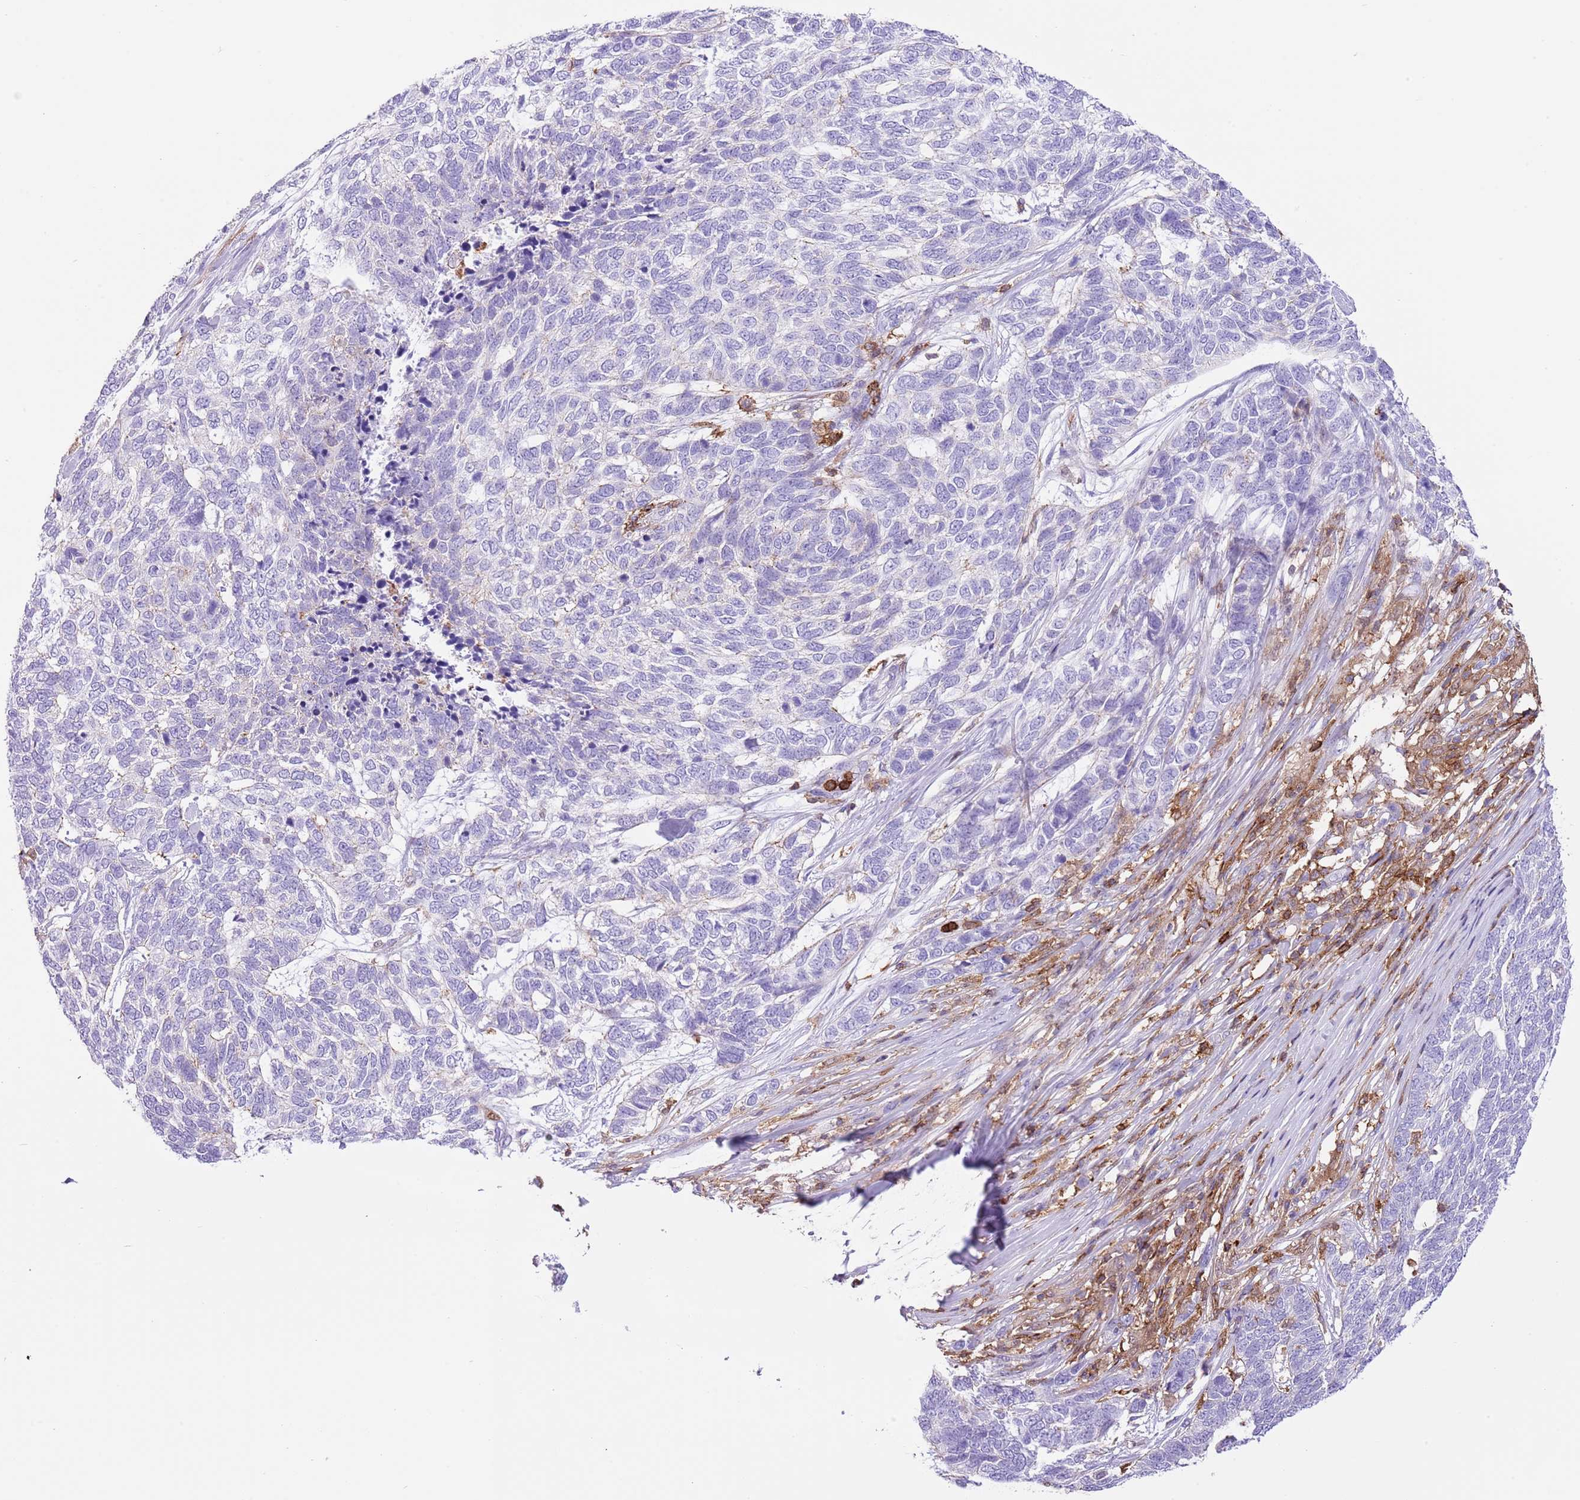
{"staining": {"intensity": "negative", "quantity": "none", "location": "none"}, "tissue": "skin cancer", "cell_type": "Tumor cells", "image_type": "cancer", "snomed": [{"axis": "morphology", "description": "Basal cell carcinoma"}, {"axis": "topography", "description": "Skin"}], "caption": "Tumor cells are negative for brown protein staining in skin cancer. The staining was performed using DAB (3,3'-diaminobenzidine) to visualize the protein expression in brown, while the nuclei were stained in blue with hematoxylin (Magnification: 20x).", "gene": "EFHD2", "patient": {"sex": "female", "age": 65}}